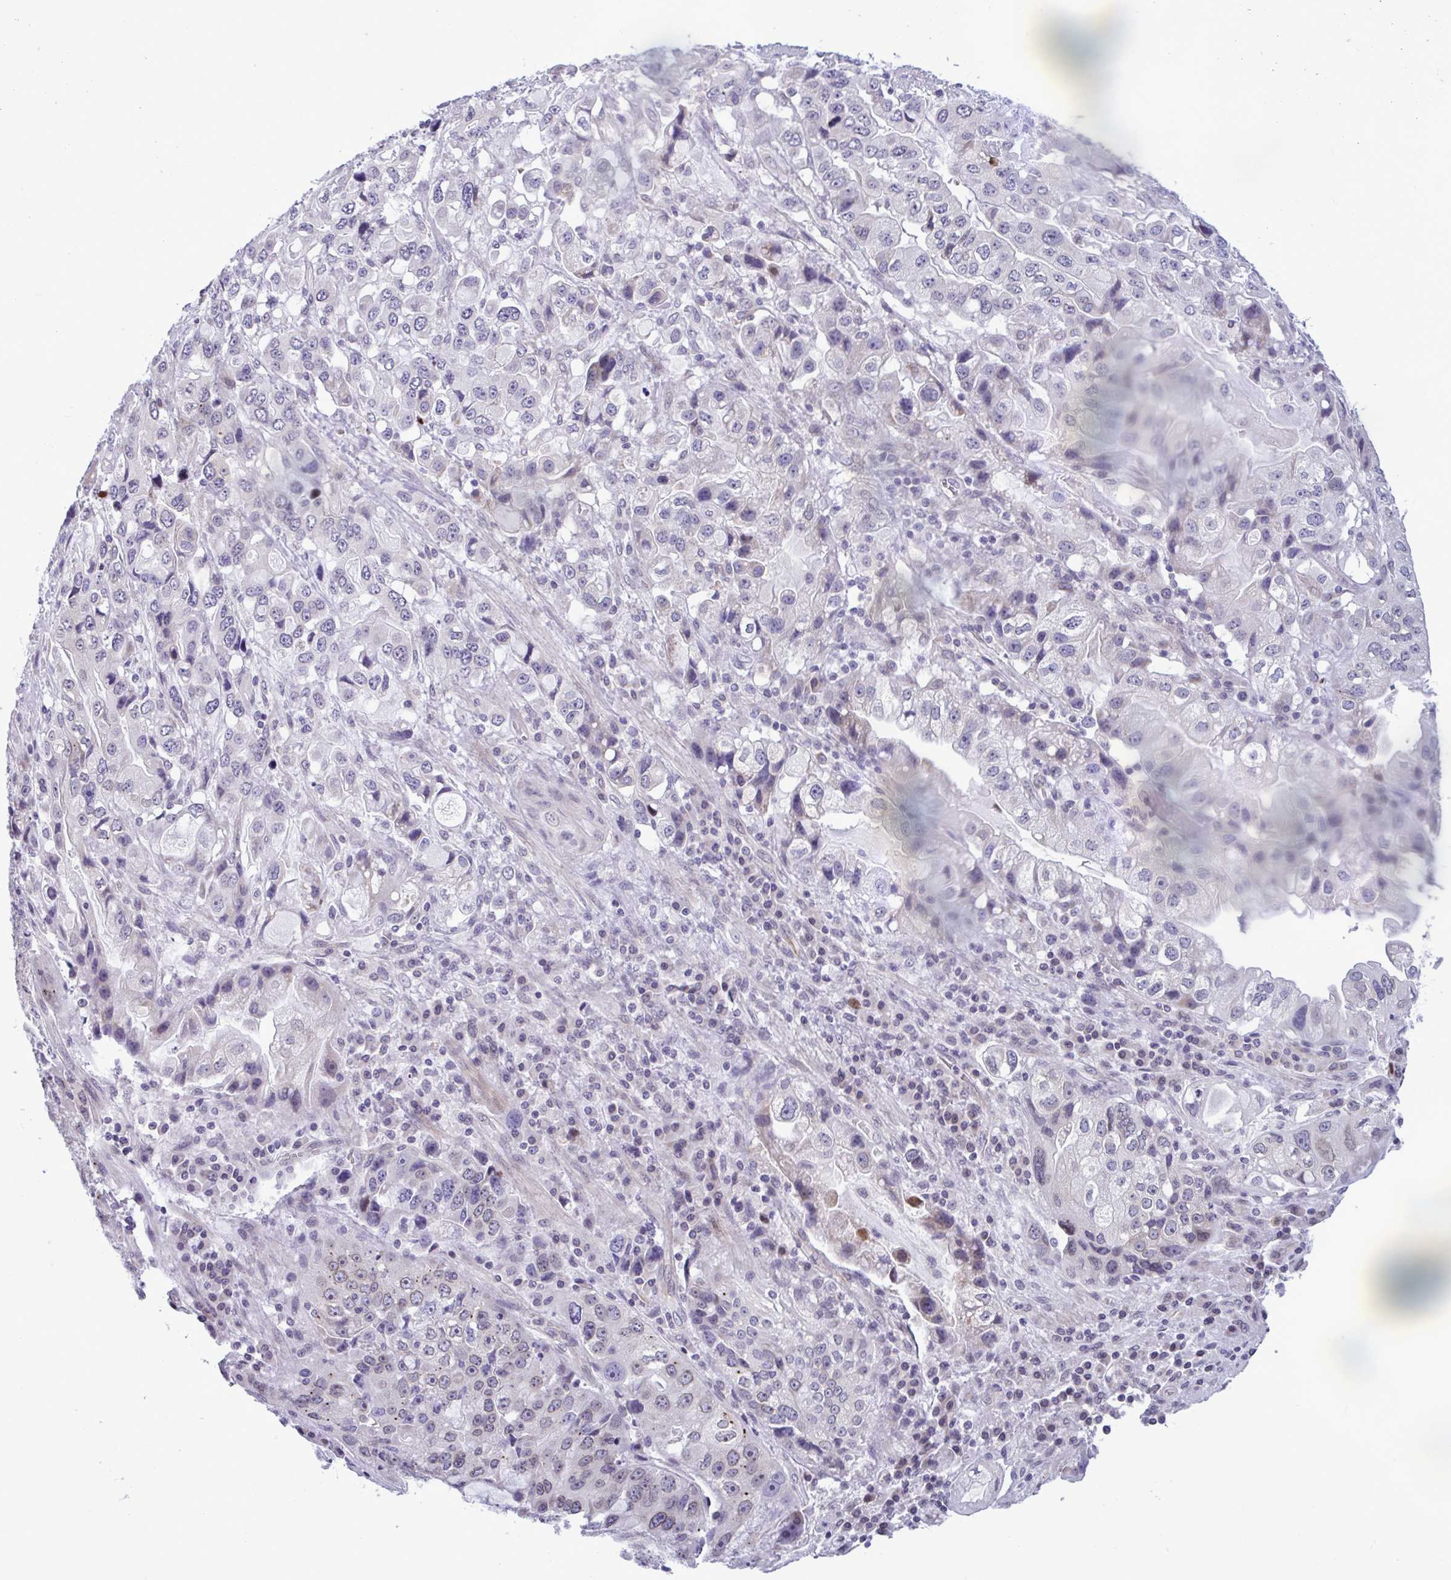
{"staining": {"intensity": "weak", "quantity": "<25%", "location": "cytoplasmic/membranous"}, "tissue": "stomach cancer", "cell_type": "Tumor cells", "image_type": "cancer", "snomed": [{"axis": "morphology", "description": "Adenocarcinoma, NOS"}, {"axis": "topography", "description": "Stomach, lower"}], "caption": "This is an IHC micrograph of stomach cancer (adenocarcinoma). There is no positivity in tumor cells.", "gene": "DOCK11", "patient": {"sex": "female", "age": 93}}